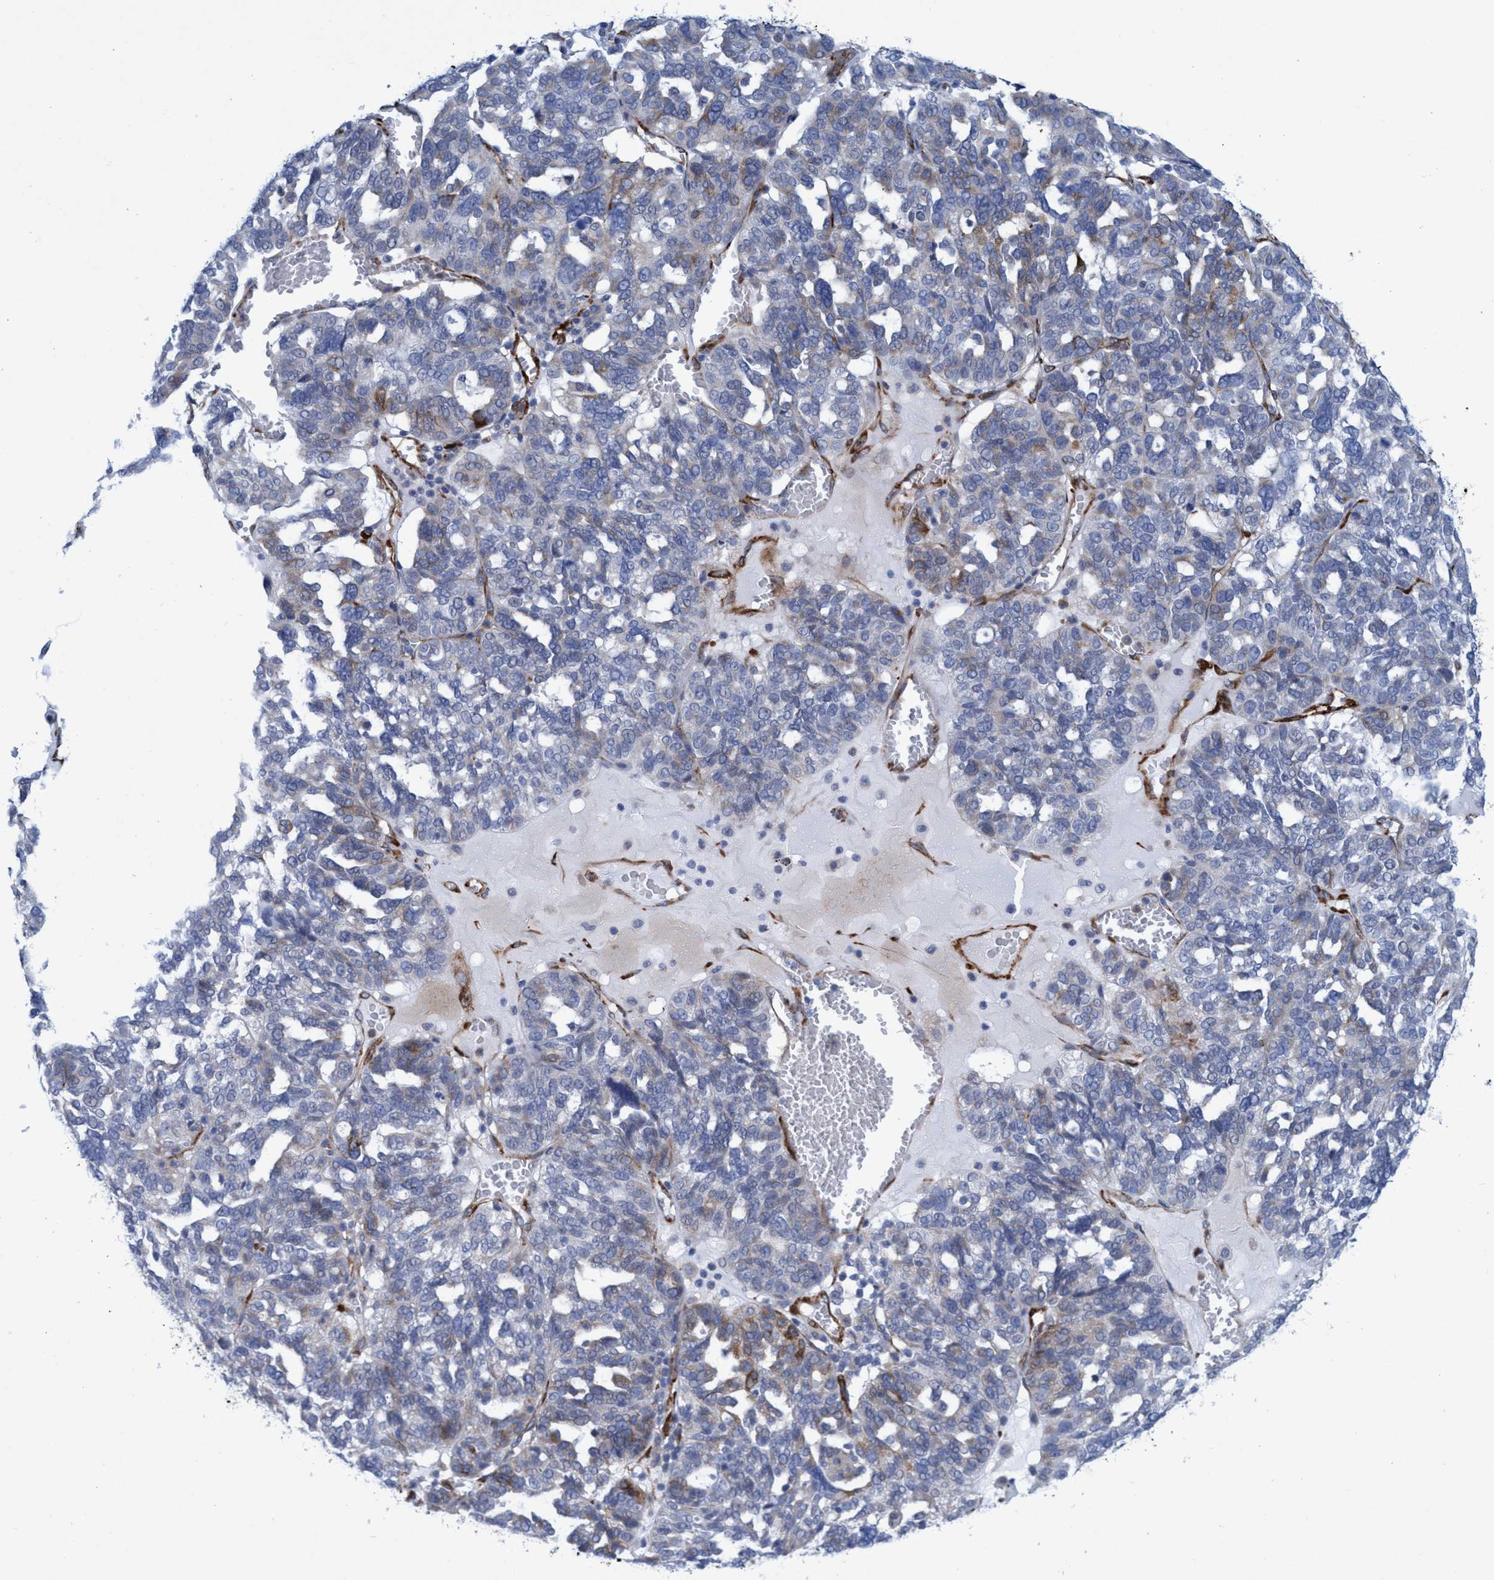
{"staining": {"intensity": "weak", "quantity": "<25%", "location": "cytoplasmic/membranous"}, "tissue": "ovarian cancer", "cell_type": "Tumor cells", "image_type": "cancer", "snomed": [{"axis": "morphology", "description": "Cystadenocarcinoma, serous, NOS"}, {"axis": "topography", "description": "Ovary"}], "caption": "High magnification brightfield microscopy of ovarian cancer stained with DAB (brown) and counterstained with hematoxylin (blue): tumor cells show no significant positivity.", "gene": "SLC43A2", "patient": {"sex": "female", "age": 59}}